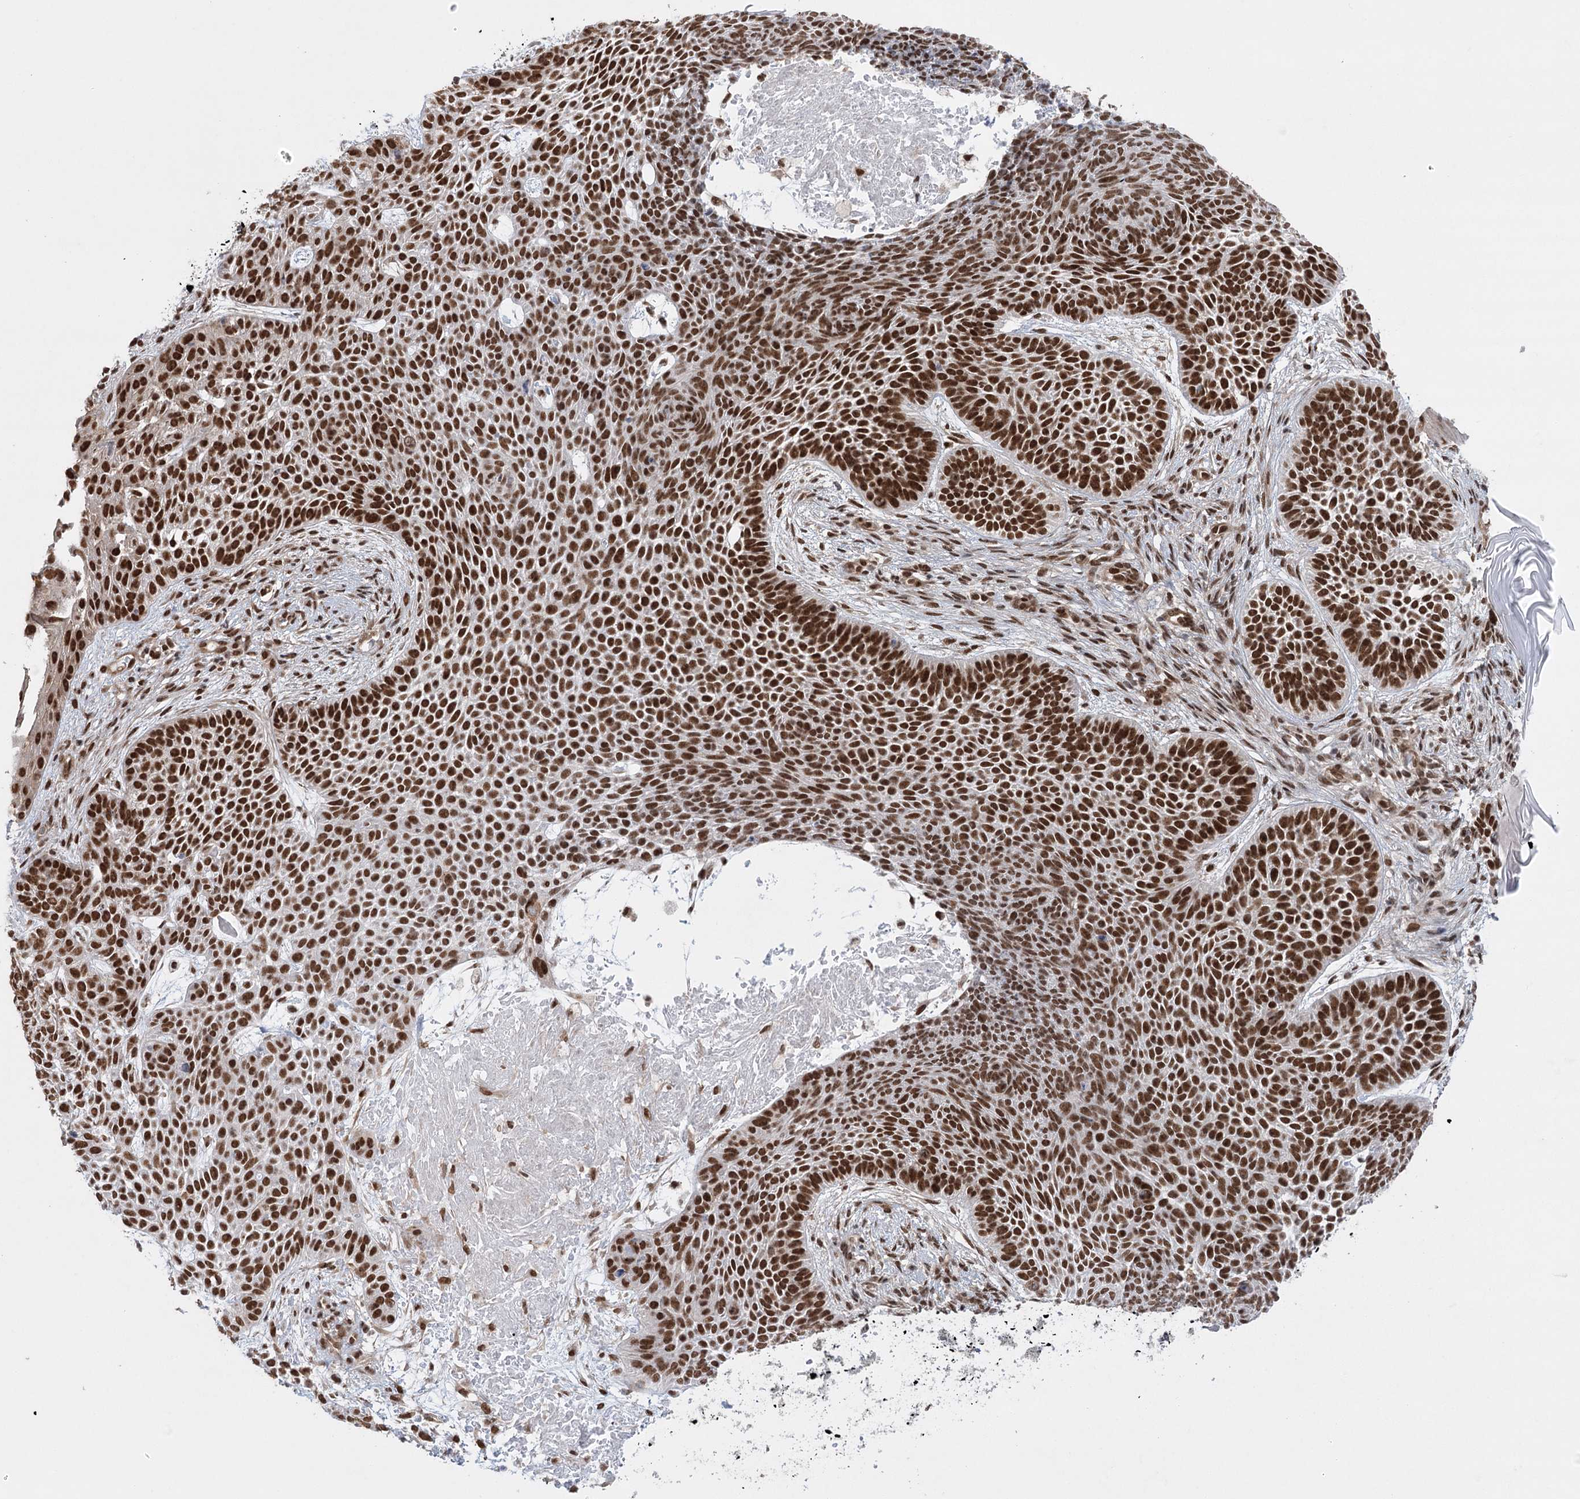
{"staining": {"intensity": "strong", "quantity": ">75%", "location": "nuclear"}, "tissue": "skin cancer", "cell_type": "Tumor cells", "image_type": "cancer", "snomed": [{"axis": "morphology", "description": "Basal cell carcinoma"}, {"axis": "topography", "description": "Skin"}], "caption": "Human basal cell carcinoma (skin) stained for a protein (brown) exhibits strong nuclear positive expression in approximately >75% of tumor cells.", "gene": "ZCCHC8", "patient": {"sex": "male", "age": 85}}